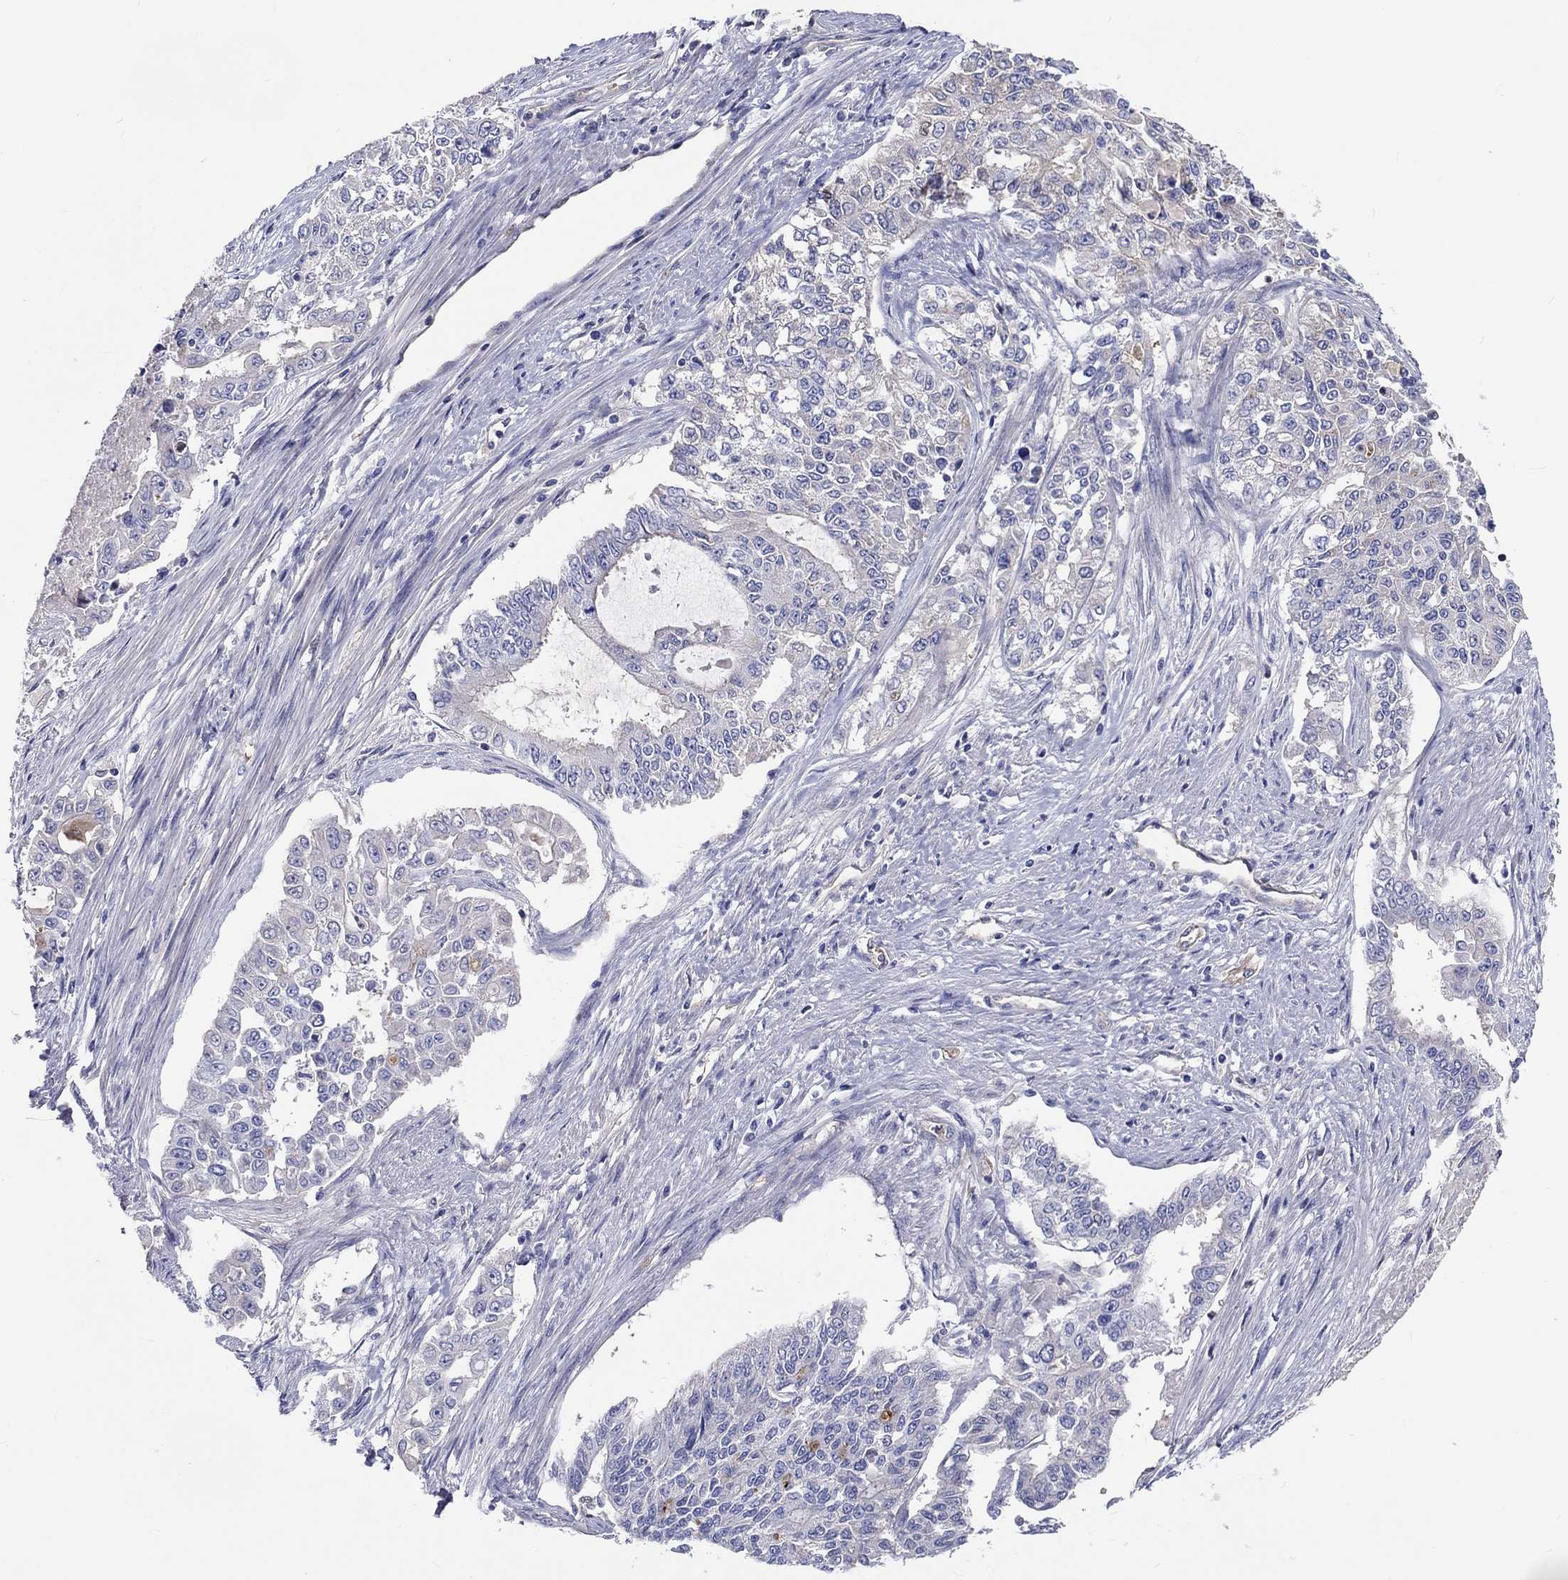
{"staining": {"intensity": "negative", "quantity": "none", "location": "none"}, "tissue": "endometrial cancer", "cell_type": "Tumor cells", "image_type": "cancer", "snomed": [{"axis": "morphology", "description": "Adenocarcinoma, NOS"}, {"axis": "topography", "description": "Uterus"}], "caption": "High power microscopy photomicrograph of an immunohistochemistry (IHC) micrograph of endometrial cancer, revealing no significant expression in tumor cells.", "gene": "CDY2B", "patient": {"sex": "female", "age": 59}}